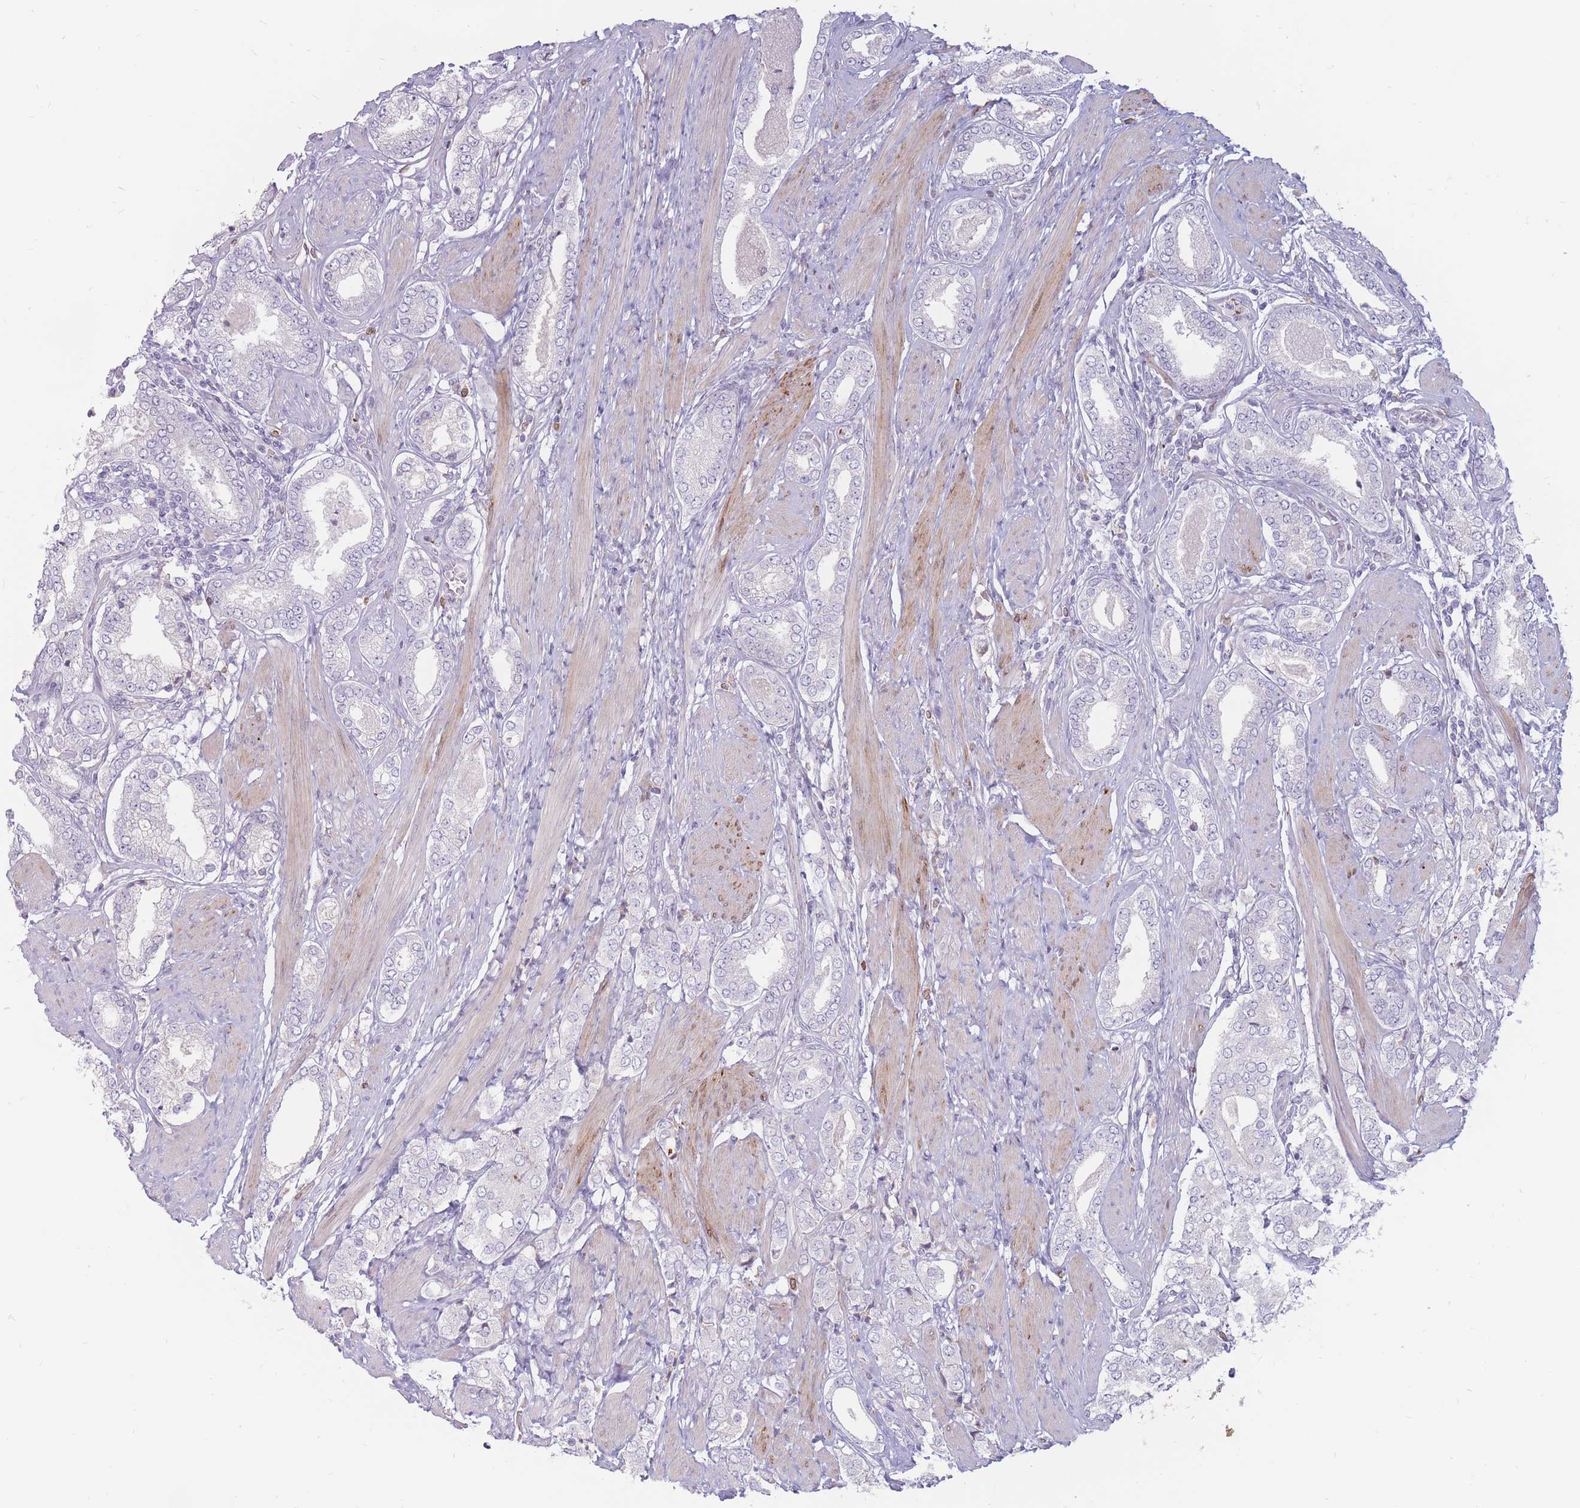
{"staining": {"intensity": "negative", "quantity": "none", "location": "none"}, "tissue": "prostate cancer", "cell_type": "Tumor cells", "image_type": "cancer", "snomed": [{"axis": "morphology", "description": "Adenocarcinoma, High grade"}, {"axis": "topography", "description": "Prostate"}], "caption": "Immunohistochemistry of human prostate cancer shows no staining in tumor cells.", "gene": "PTGDR", "patient": {"sex": "male", "age": 71}}